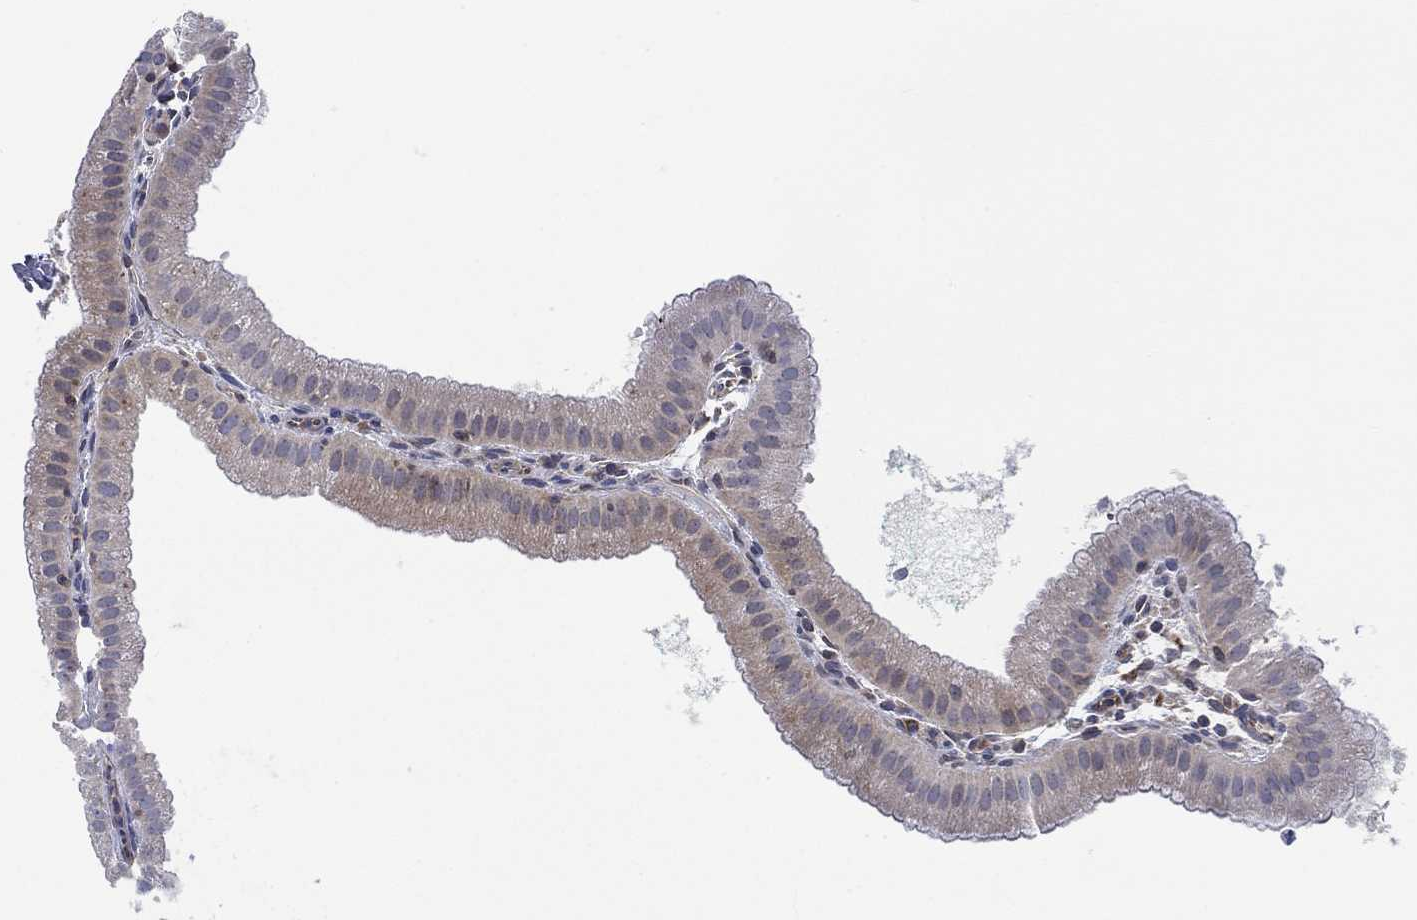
{"staining": {"intensity": "negative", "quantity": "none", "location": "none"}, "tissue": "gallbladder", "cell_type": "Glandular cells", "image_type": "normal", "snomed": [{"axis": "morphology", "description": "Normal tissue, NOS"}, {"axis": "topography", "description": "Gallbladder"}], "caption": "Immunohistochemistry micrograph of unremarkable gallbladder: human gallbladder stained with DAB (3,3'-diaminobenzidine) reveals no significant protein positivity in glandular cells.", "gene": "CAMK1D", "patient": {"sex": "male", "age": 67}}